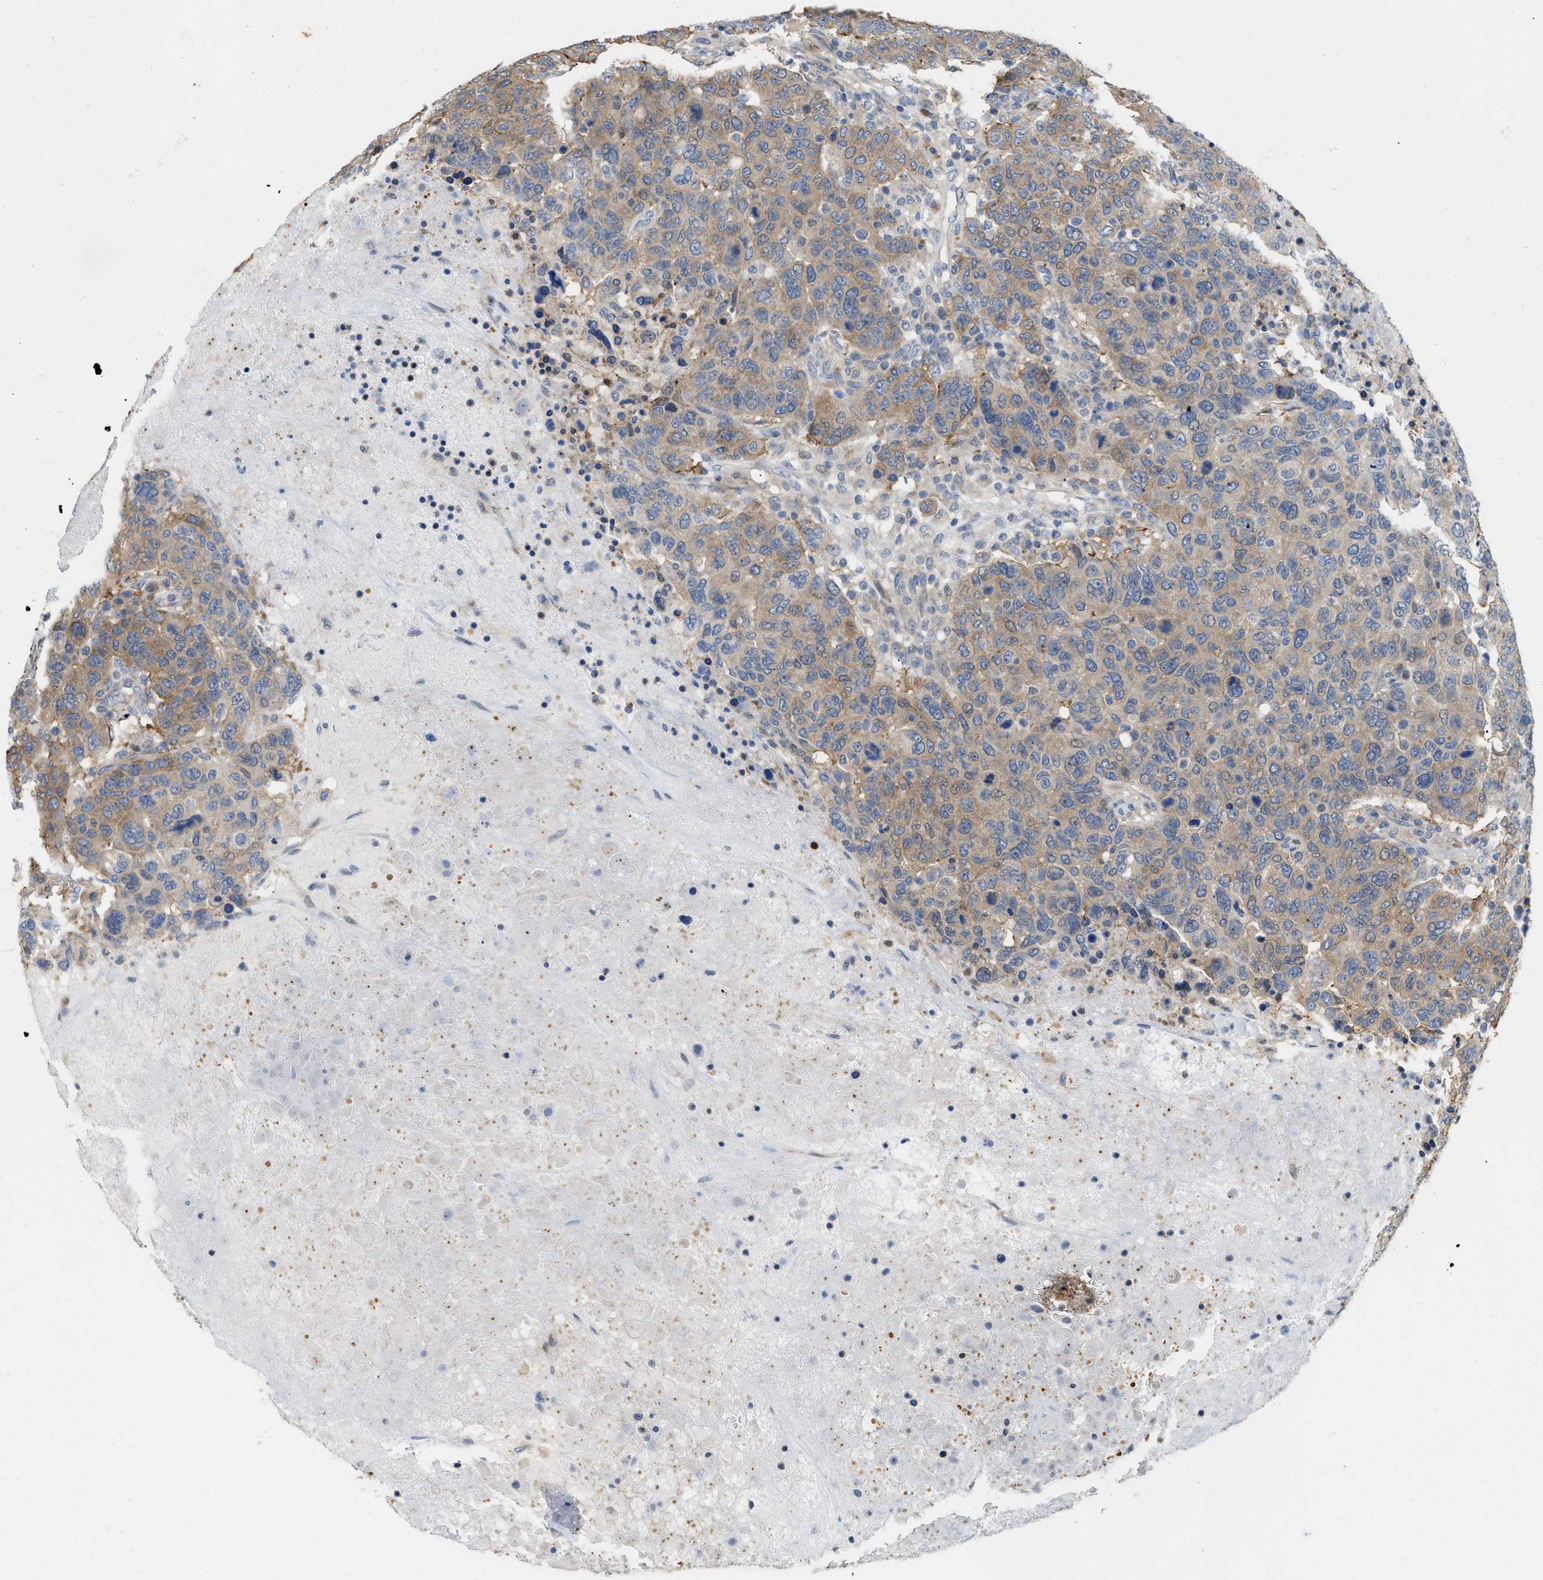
{"staining": {"intensity": "moderate", "quantity": ">75%", "location": "cytoplasmic/membranous"}, "tissue": "breast cancer", "cell_type": "Tumor cells", "image_type": "cancer", "snomed": [{"axis": "morphology", "description": "Duct carcinoma"}, {"axis": "topography", "description": "Breast"}], "caption": "Immunohistochemical staining of human breast cancer (invasive ductal carcinoma) shows medium levels of moderate cytoplasmic/membranous protein positivity in about >75% of tumor cells.", "gene": "CSNK1A1", "patient": {"sex": "female", "age": 37}}